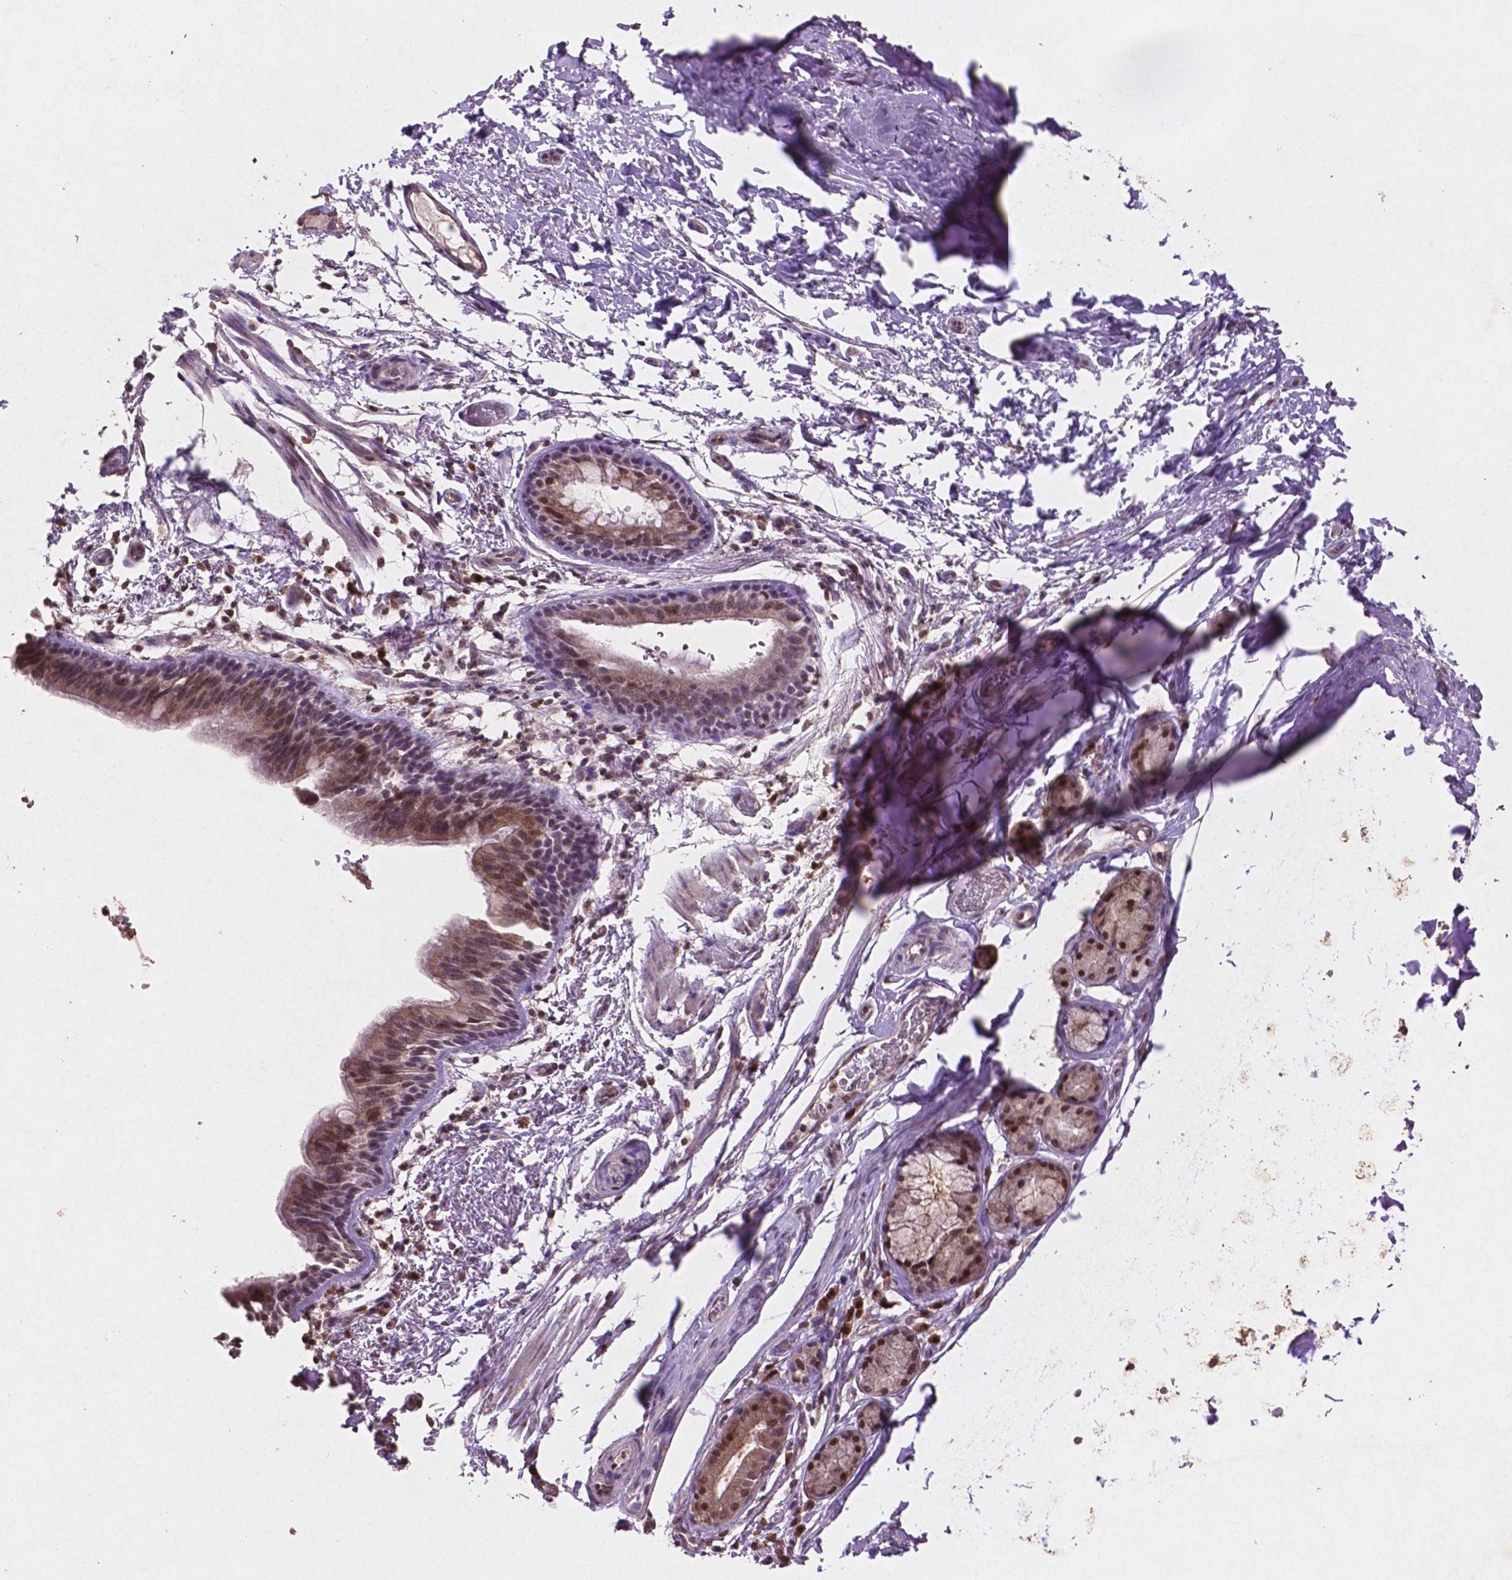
{"staining": {"intensity": "moderate", "quantity": ">75%", "location": "cytoplasmic/membranous"}, "tissue": "bronchus", "cell_type": "Respiratory epithelial cells", "image_type": "normal", "snomed": [{"axis": "morphology", "description": "Normal tissue, NOS"}, {"axis": "topography", "description": "Lymph node"}, {"axis": "topography", "description": "Bronchus"}], "caption": "Moderate cytoplasmic/membranous expression for a protein is seen in about >75% of respiratory epithelial cells of unremarkable bronchus using immunohistochemistry.", "gene": "GLRX", "patient": {"sex": "female", "age": 70}}